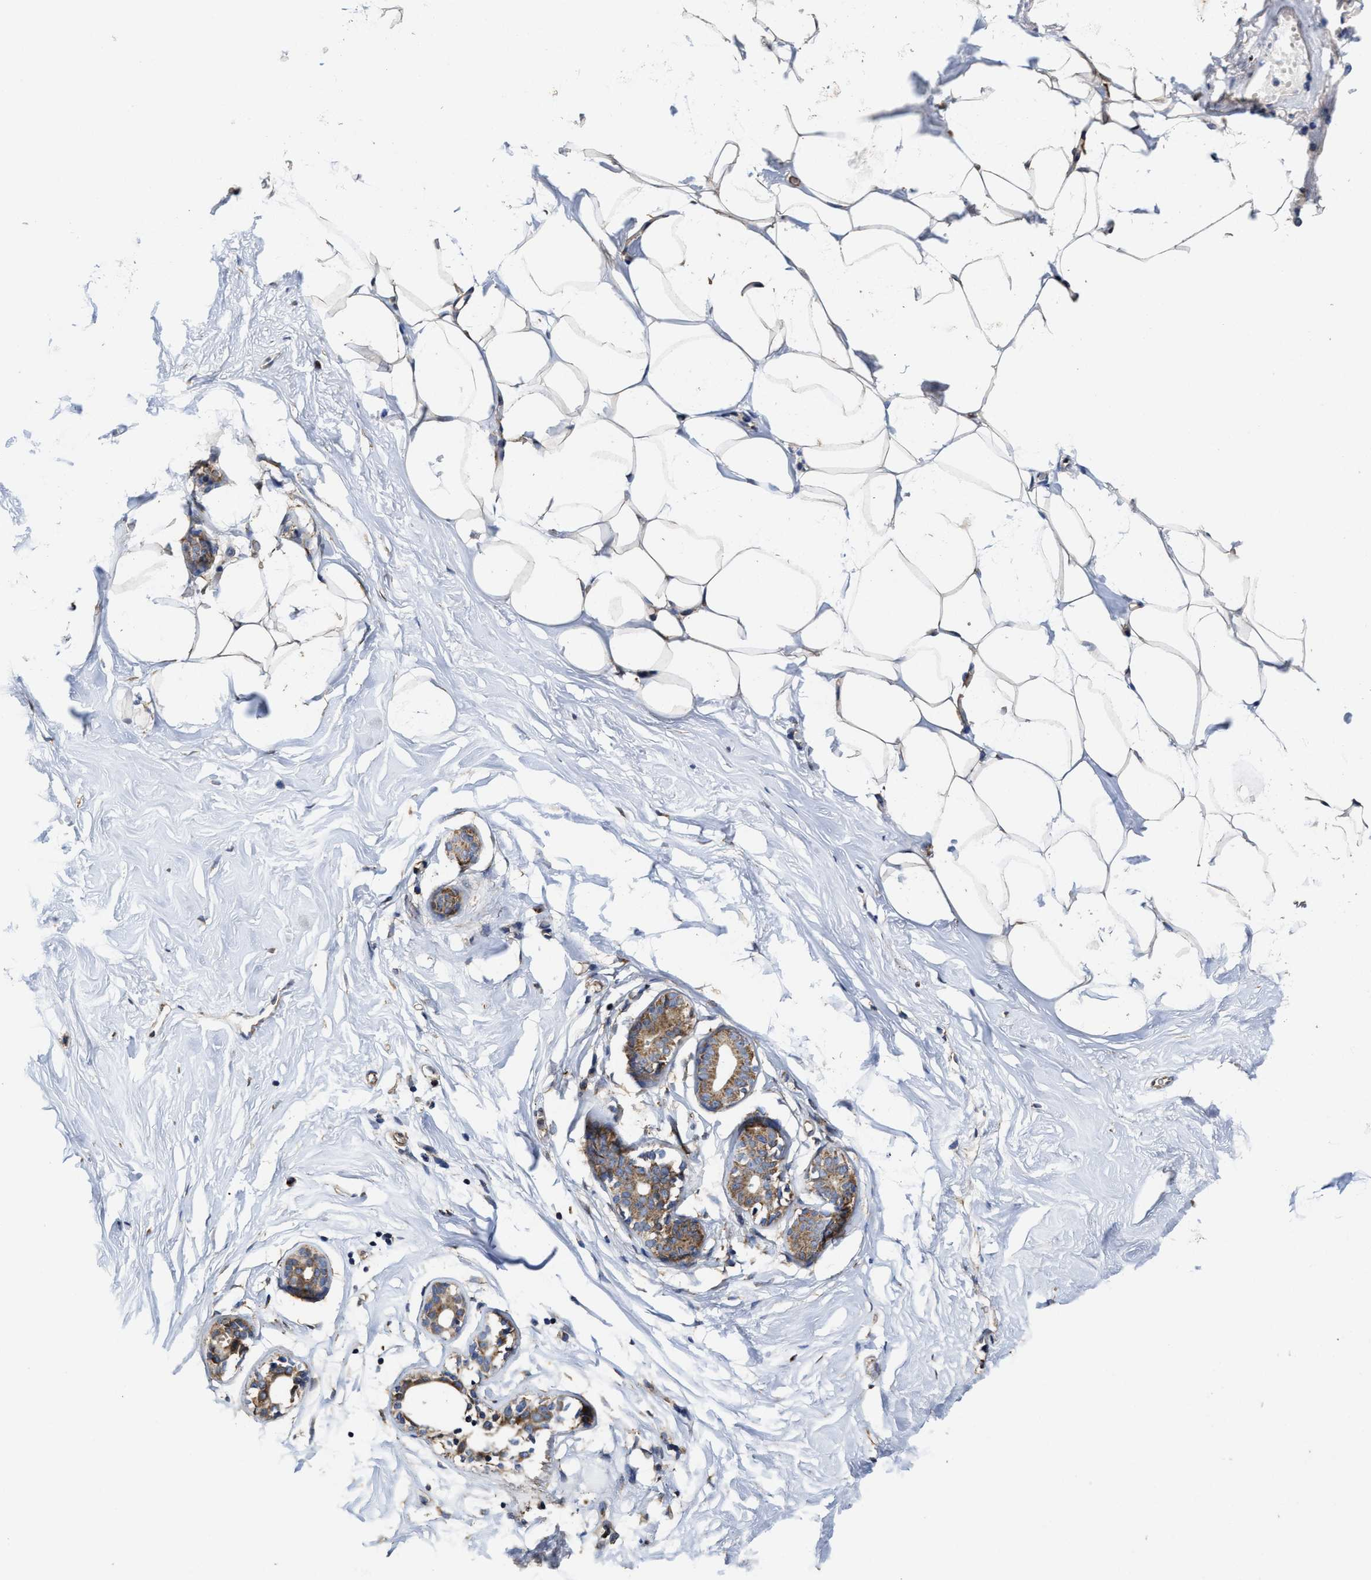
{"staining": {"intensity": "weak", "quantity": ">75%", "location": "cytoplasmic/membranous"}, "tissue": "adipose tissue", "cell_type": "Adipocytes", "image_type": "normal", "snomed": [{"axis": "morphology", "description": "Normal tissue, NOS"}, {"axis": "morphology", "description": "Fibrosis, NOS"}, {"axis": "topography", "description": "Breast"}, {"axis": "topography", "description": "Adipose tissue"}], "caption": "Immunohistochemistry staining of benign adipose tissue, which shows low levels of weak cytoplasmic/membranous positivity in about >75% of adipocytes indicating weak cytoplasmic/membranous protein staining. The staining was performed using DAB (3,3'-diaminobenzidine) (brown) for protein detection and nuclei were counterstained in hematoxylin (blue).", "gene": "TRAF6", "patient": {"sex": "female", "age": 39}}